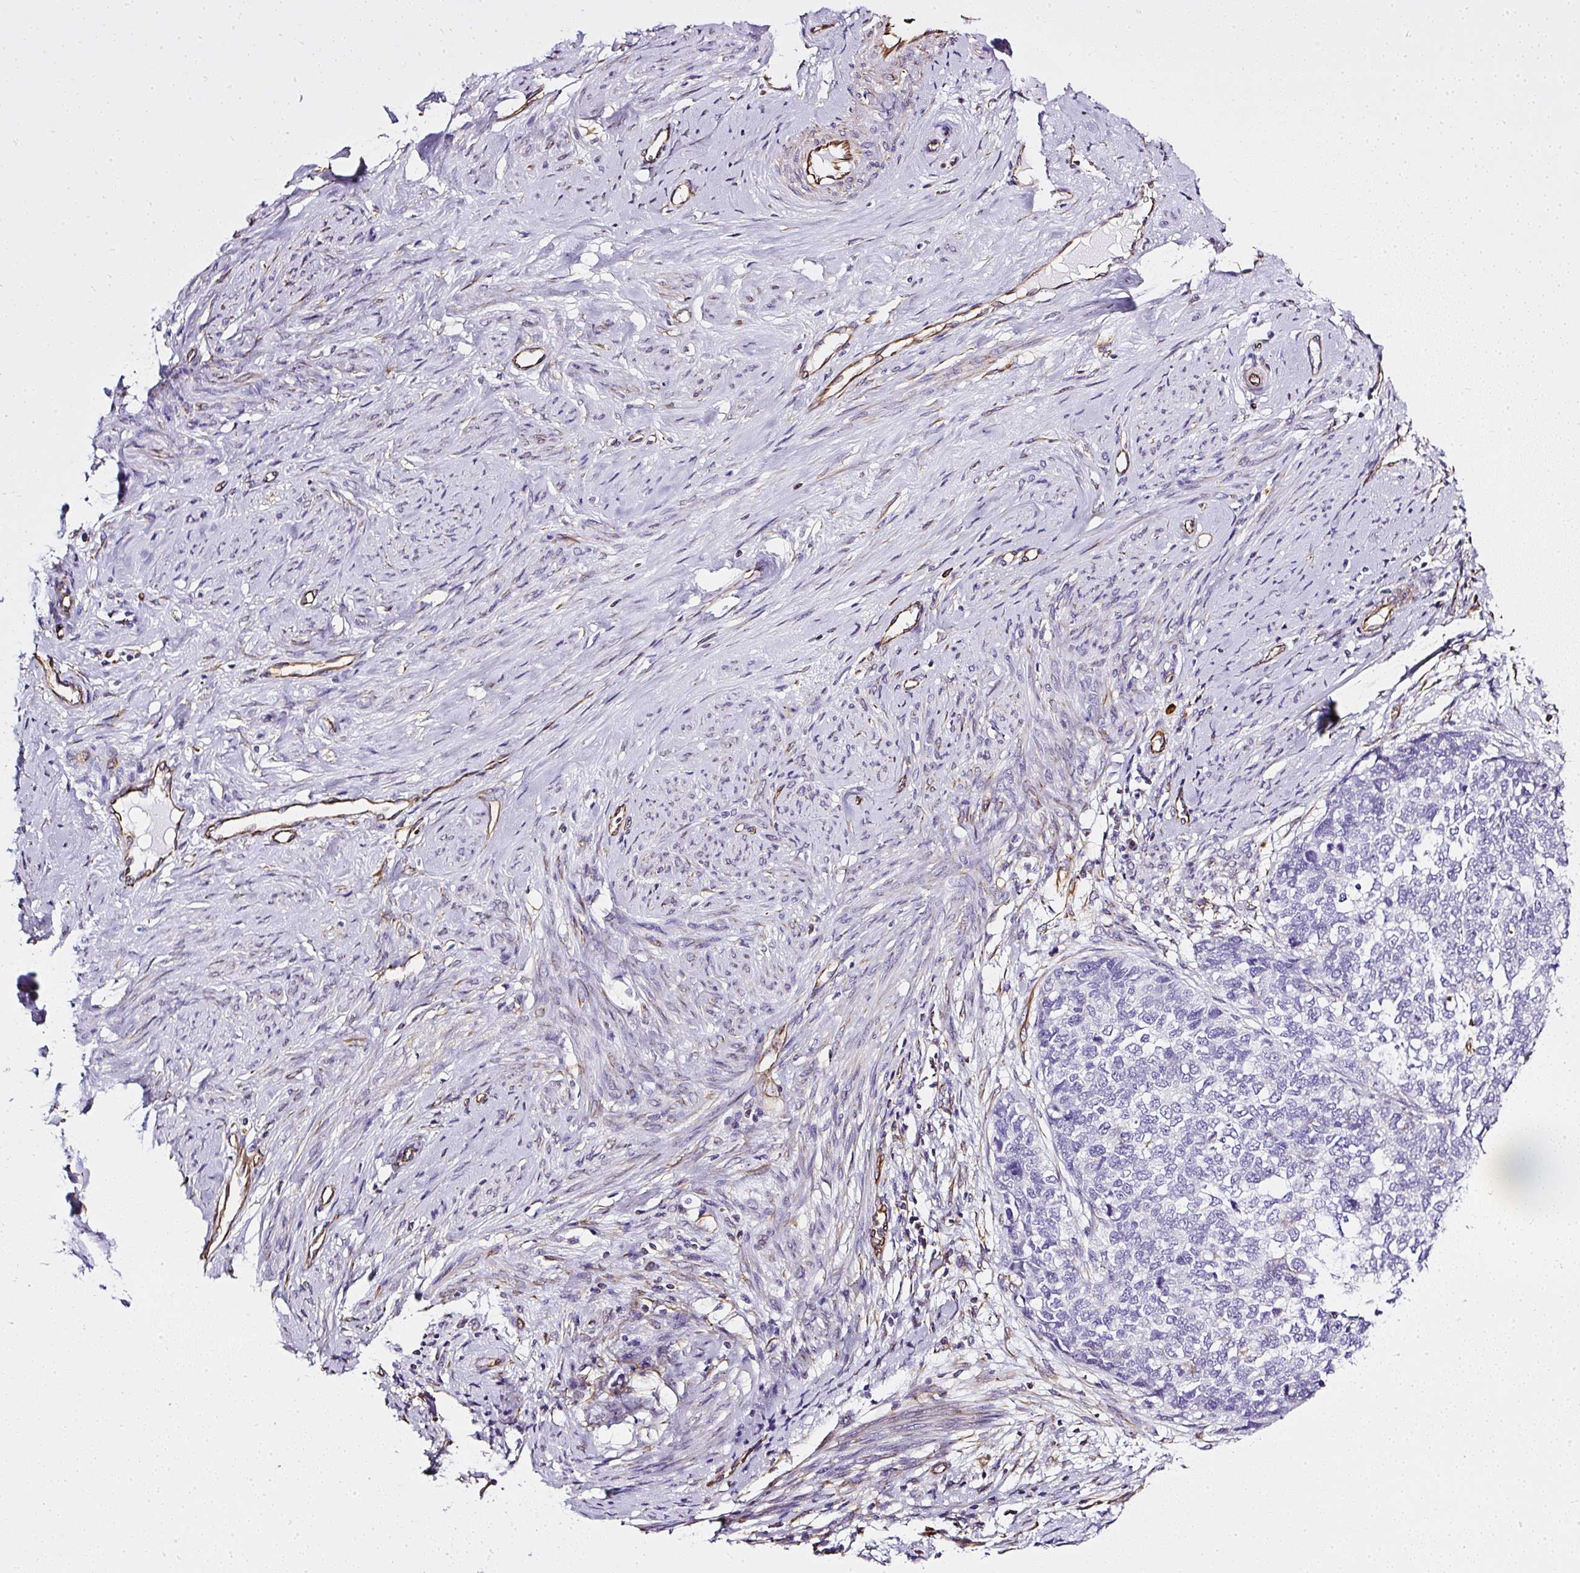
{"staining": {"intensity": "negative", "quantity": "none", "location": "none"}, "tissue": "cervical cancer", "cell_type": "Tumor cells", "image_type": "cancer", "snomed": [{"axis": "morphology", "description": "Squamous cell carcinoma, NOS"}, {"axis": "topography", "description": "Cervix"}], "caption": "The photomicrograph demonstrates no staining of tumor cells in squamous cell carcinoma (cervical). (DAB (3,3'-diaminobenzidine) IHC visualized using brightfield microscopy, high magnification).", "gene": "PLS1", "patient": {"sex": "female", "age": 63}}